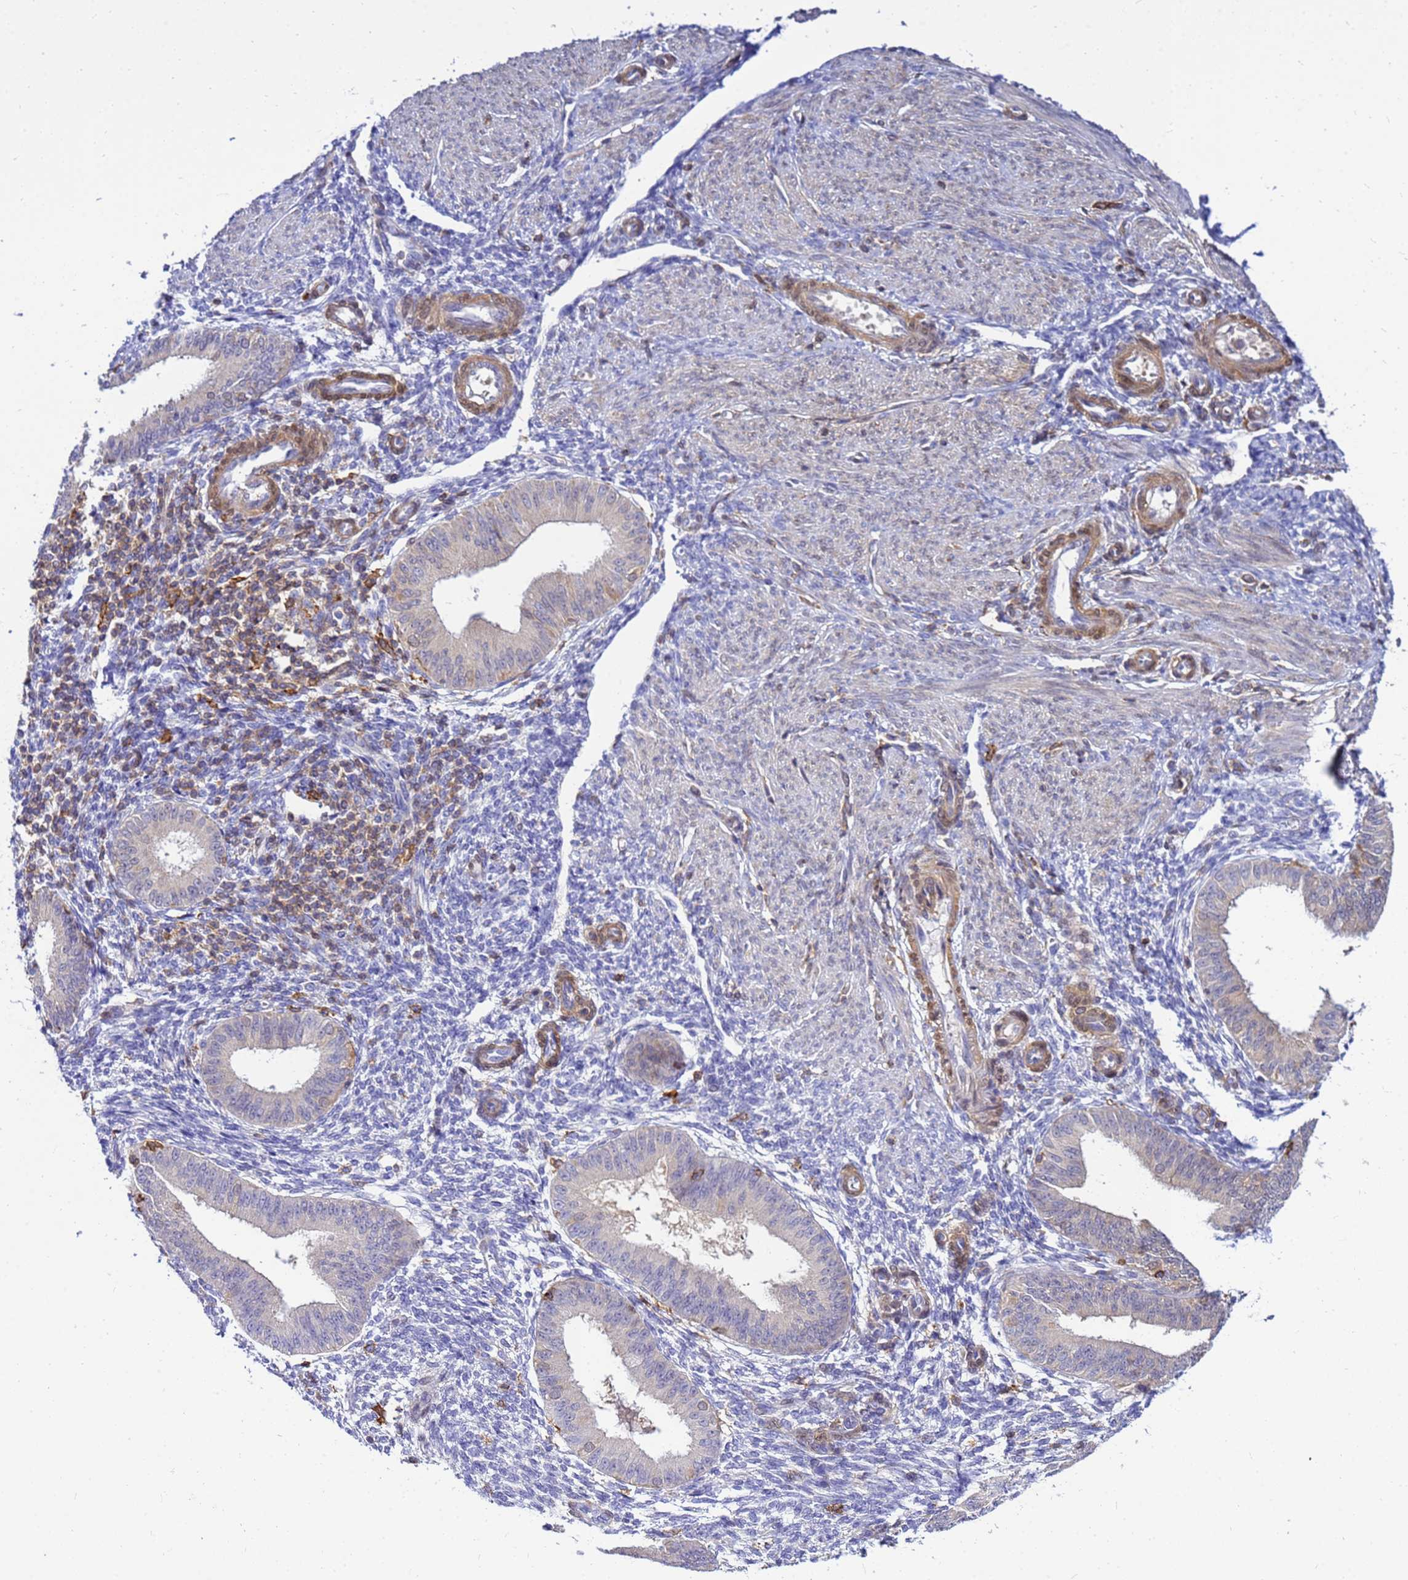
{"staining": {"intensity": "moderate", "quantity": "<25%", "location": "cytoplasmic/membranous"}, "tissue": "endometrium", "cell_type": "Cells in endometrial stroma", "image_type": "normal", "snomed": [{"axis": "morphology", "description": "Normal tissue, NOS"}, {"axis": "topography", "description": "Uterus"}, {"axis": "topography", "description": "Endometrium"}], "caption": "This micrograph displays immunohistochemistry staining of benign endometrium, with low moderate cytoplasmic/membranous positivity in about <25% of cells in endometrial stroma.", "gene": "DBNDD2", "patient": {"sex": "female", "age": 48}}